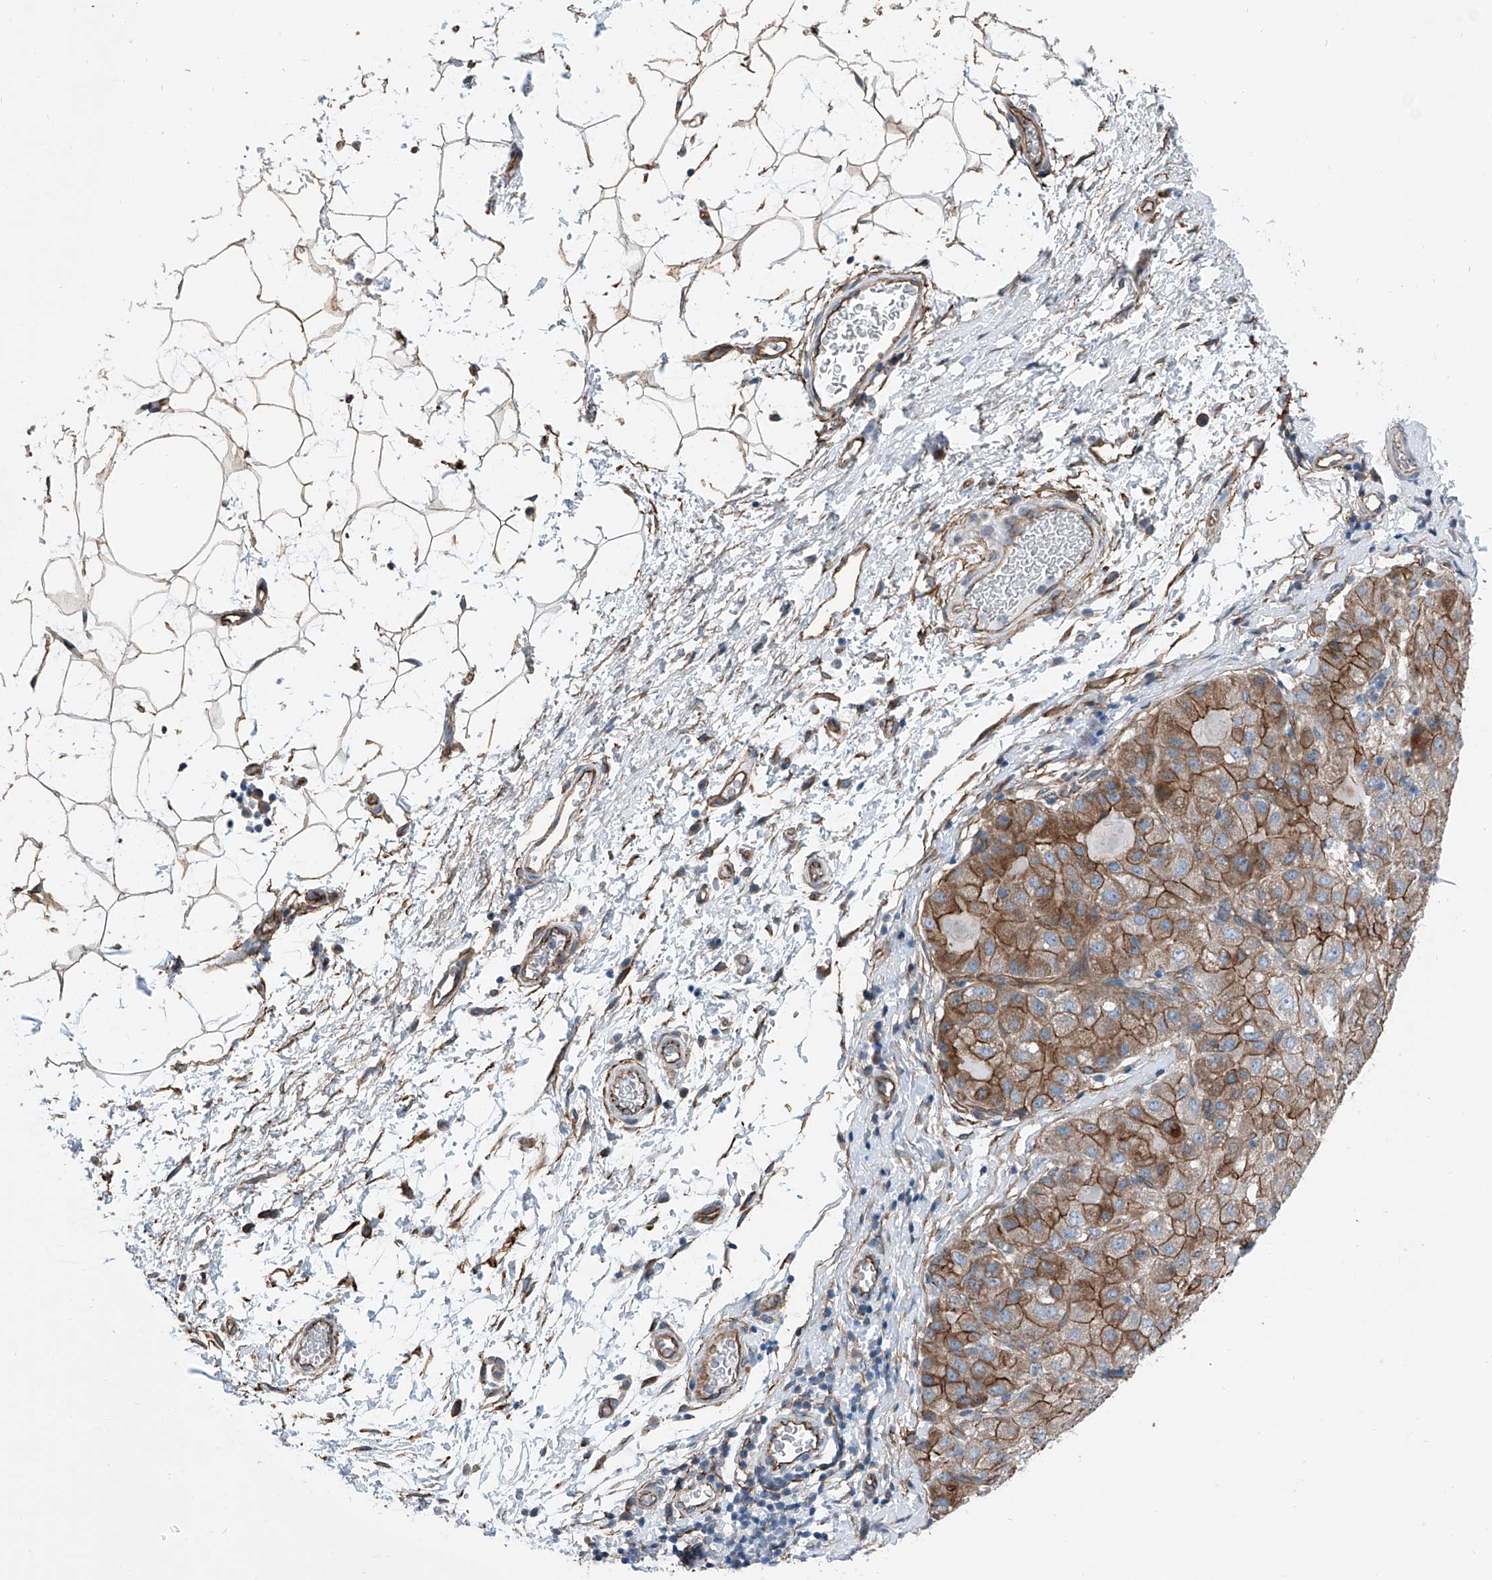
{"staining": {"intensity": "moderate", "quantity": ">75%", "location": "cytoplasmic/membranous"}, "tissue": "liver cancer", "cell_type": "Tumor cells", "image_type": "cancer", "snomed": [{"axis": "morphology", "description": "Carcinoma, Hepatocellular, NOS"}, {"axis": "topography", "description": "Liver"}], "caption": "Protein expression analysis of liver hepatocellular carcinoma reveals moderate cytoplasmic/membranous positivity in about >75% of tumor cells.", "gene": "THEMIS2", "patient": {"sex": "male", "age": 80}}